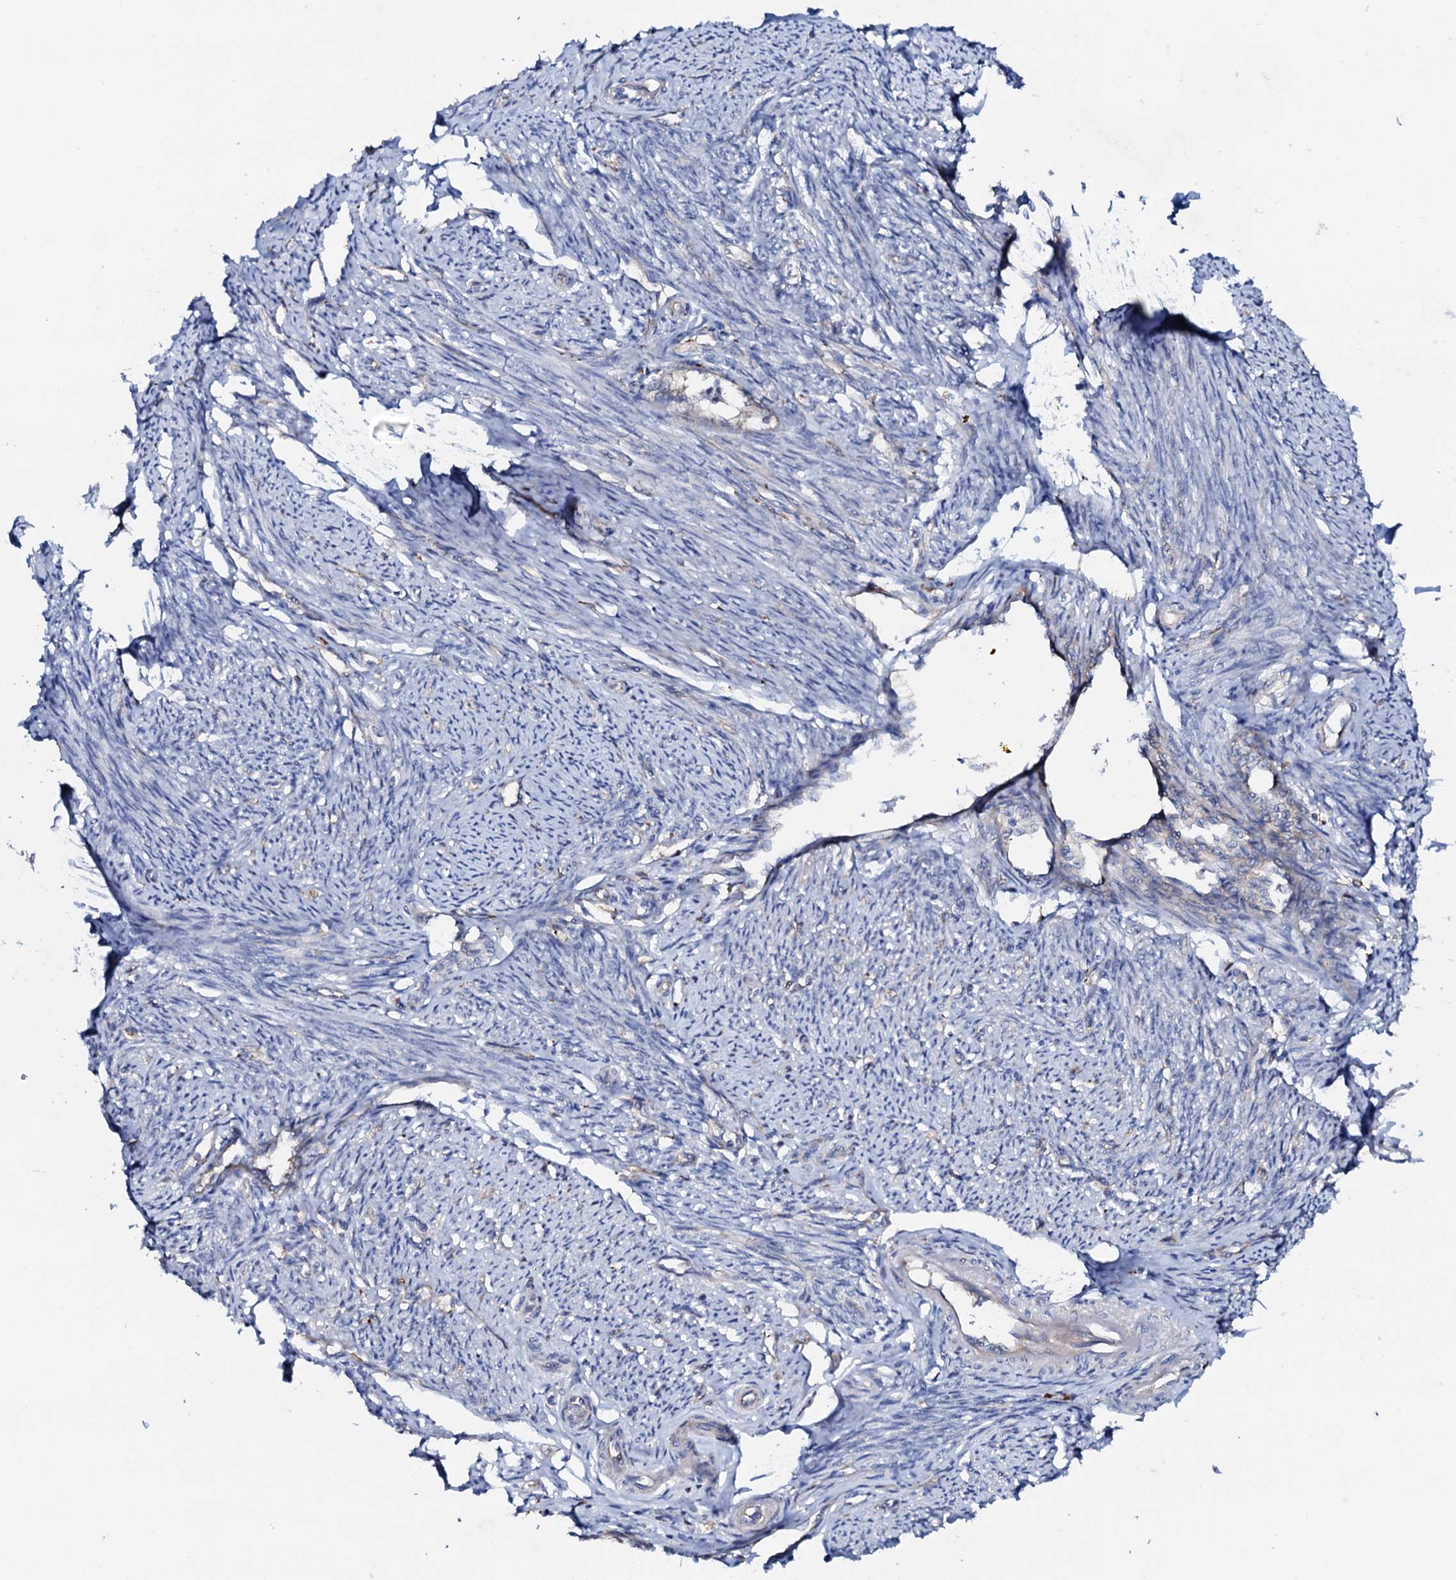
{"staining": {"intensity": "negative", "quantity": "none", "location": "none"}, "tissue": "smooth muscle", "cell_type": "Smooth muscle cells", "image_type": "normal", "snomed": [{"axis": "morphology", "description": "Normal tissue, NOS"}, {"axis": "topography", "description": "Smooth muscle"}, {"axis": "topography", "description": "Uterus"}], "caption": "This photomicrograph is of normal smooth muscle stained with IHC to label a protein in brown with the nuclei are counter-stained blue. There is no expression in smooth muscle cells. (DAB immunohistochemistry (IHC), high magnification).", "gene": "P2RX4", "patient": {"sex": "female", "age": 59}}